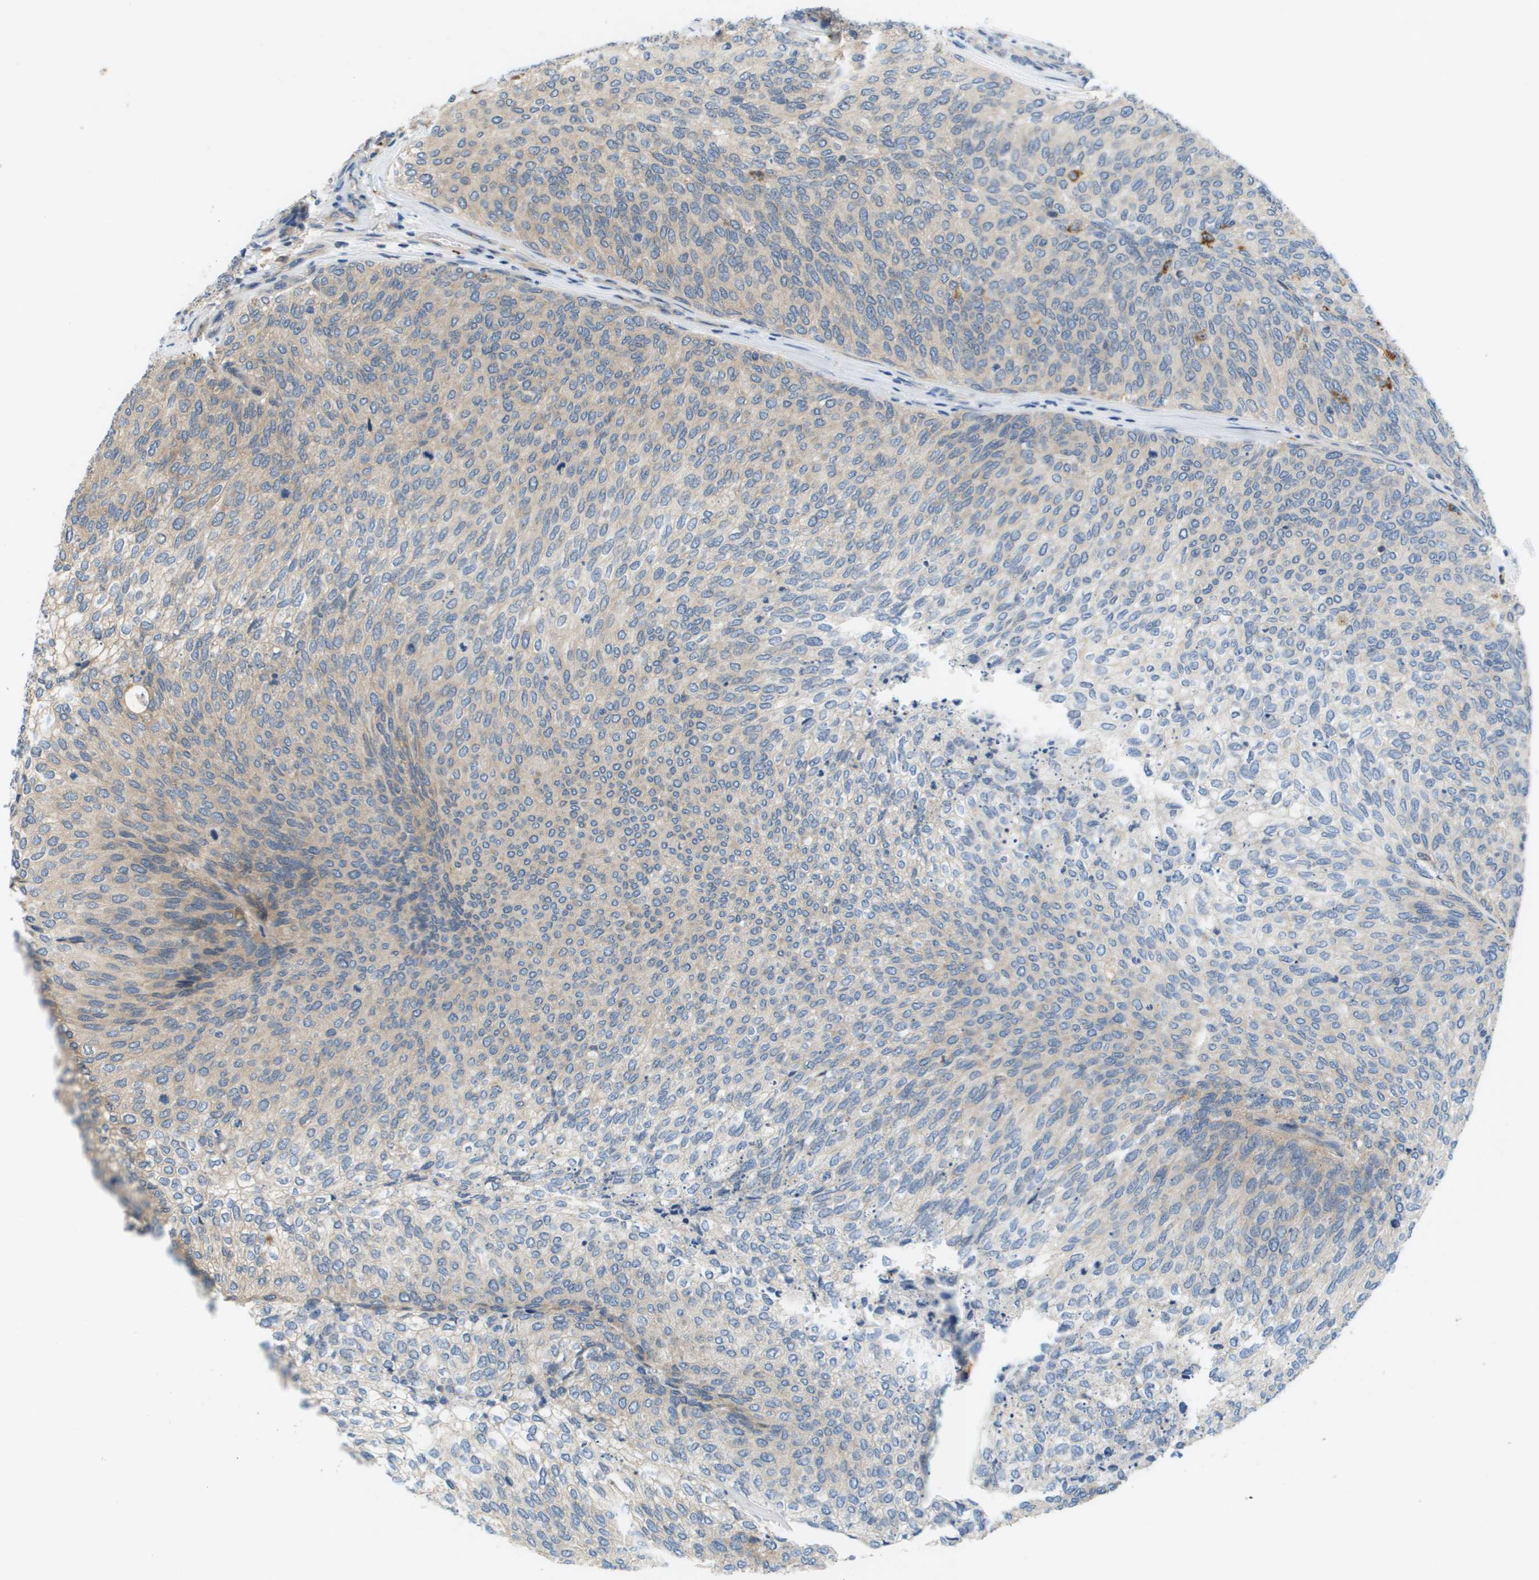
{"staining": {"intensity": "negative", "quantity": "none", "location": "none"}, "tissue": "urothelial cancer", "cell_type": "Tumor cells", "image_type": "cancer", "snomed": [{"axis": "morphology", "description": "Urothelial carcinoma, Low grade"}, {"axis": "topography", "description": "Urinary bladder"}], "caption": "The photomicrograph exhibits no staining of tumor cells in urothelial cancer.", "gene": "SLC25A20", "patient": {"sex": "female", "age": 79}}